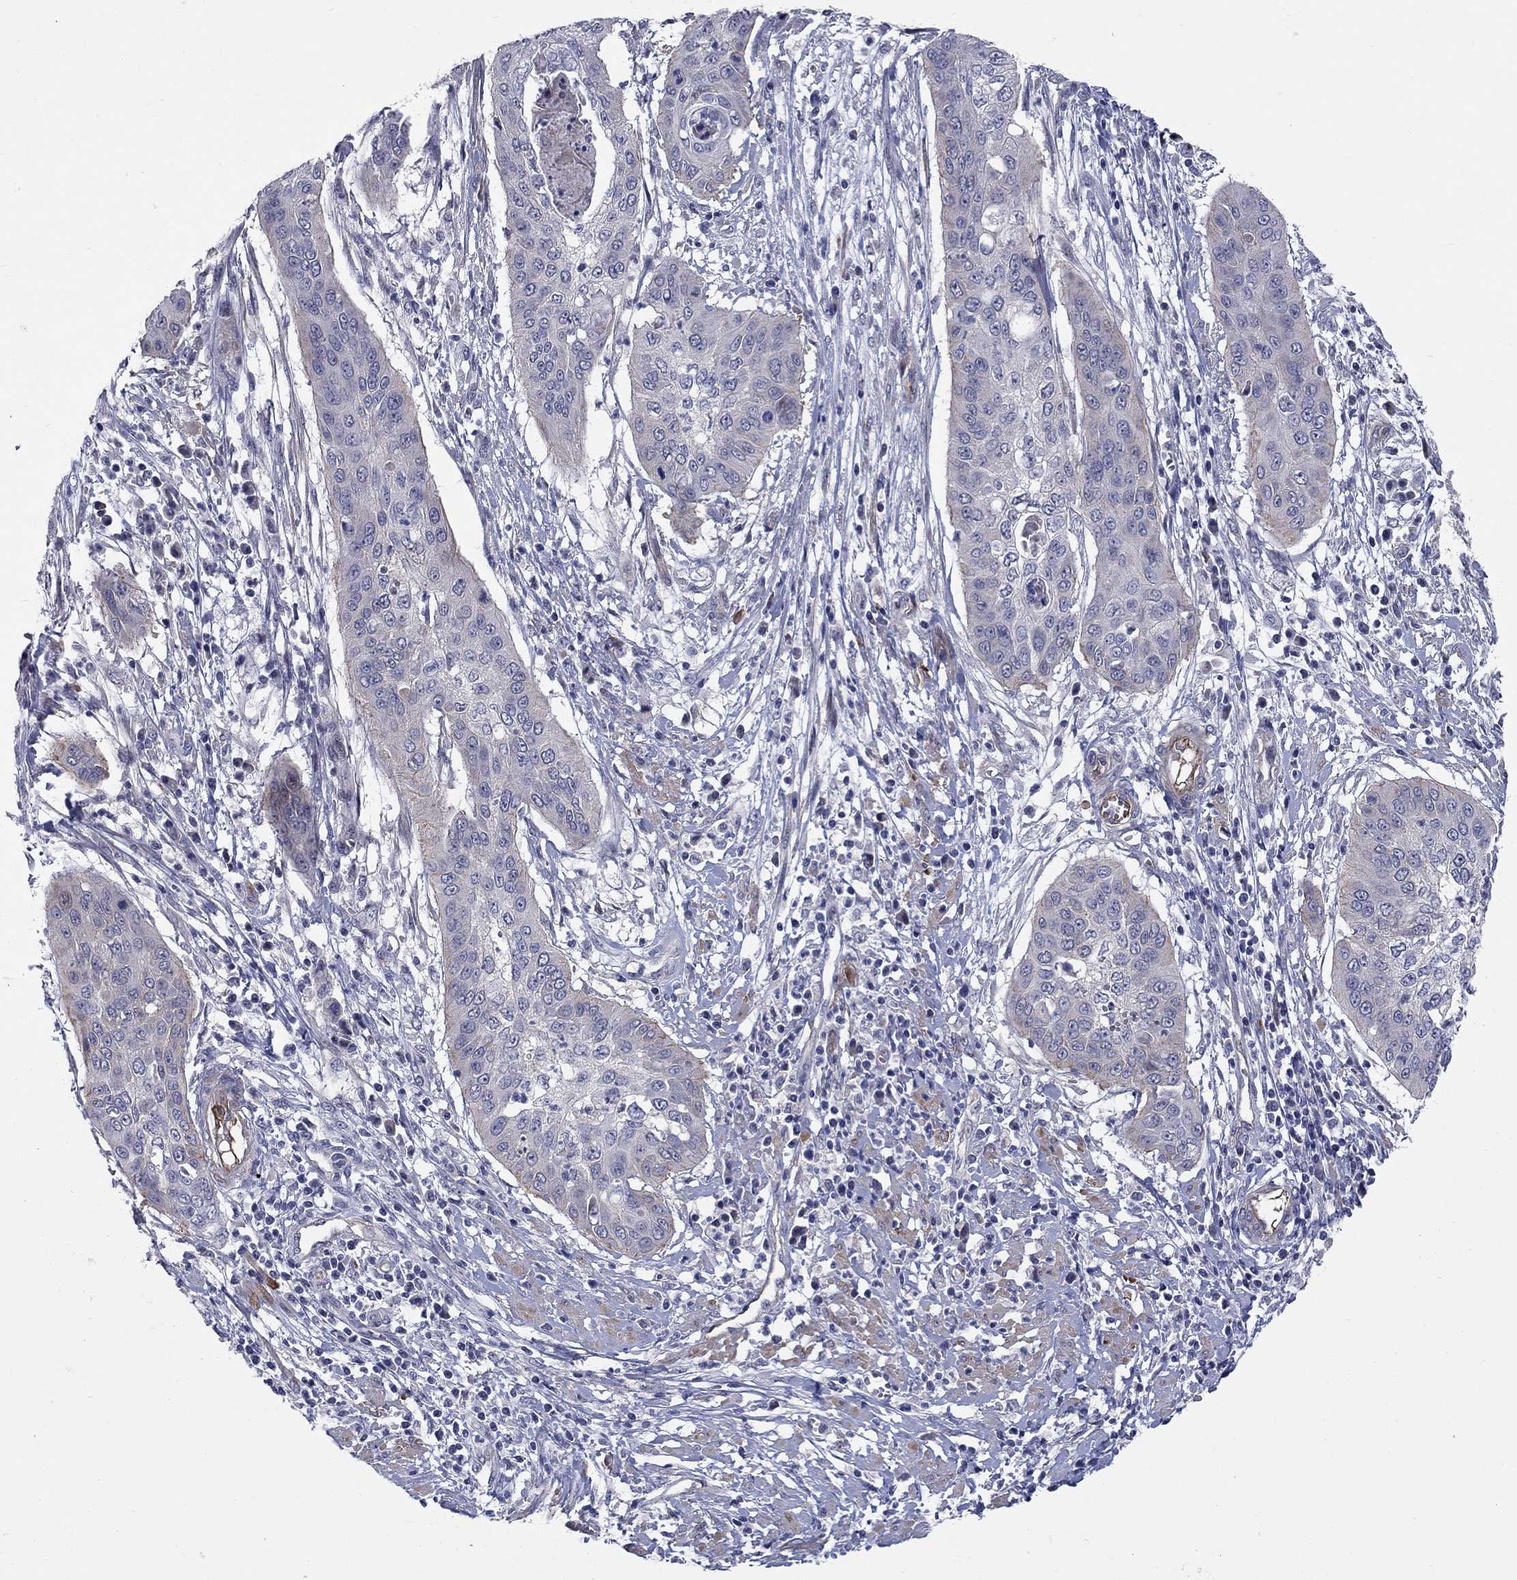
{"staining": {"intensity": "negative", "quantity": "none", "location": "none"}, "tissue": "cervical cancer", "cell_type": "Tumor cells", "image_type": "cancer", "snomed": [{"axis": "morphology", "description": "Squamous cell carcinoma, NOS"}, {"axis": "topography", "description": "Cervix"}], "caption": "Immunohistochemistry (IHC) photomicrograph of squamous cell carcinoma (cervical) stained for a protein (brown), which shows no positivity in tumor cells. (DAB IHC with hematoxylin counter stain).", "gene": "SLC1A1", "patient": {"sex": "female", "age": 39}}